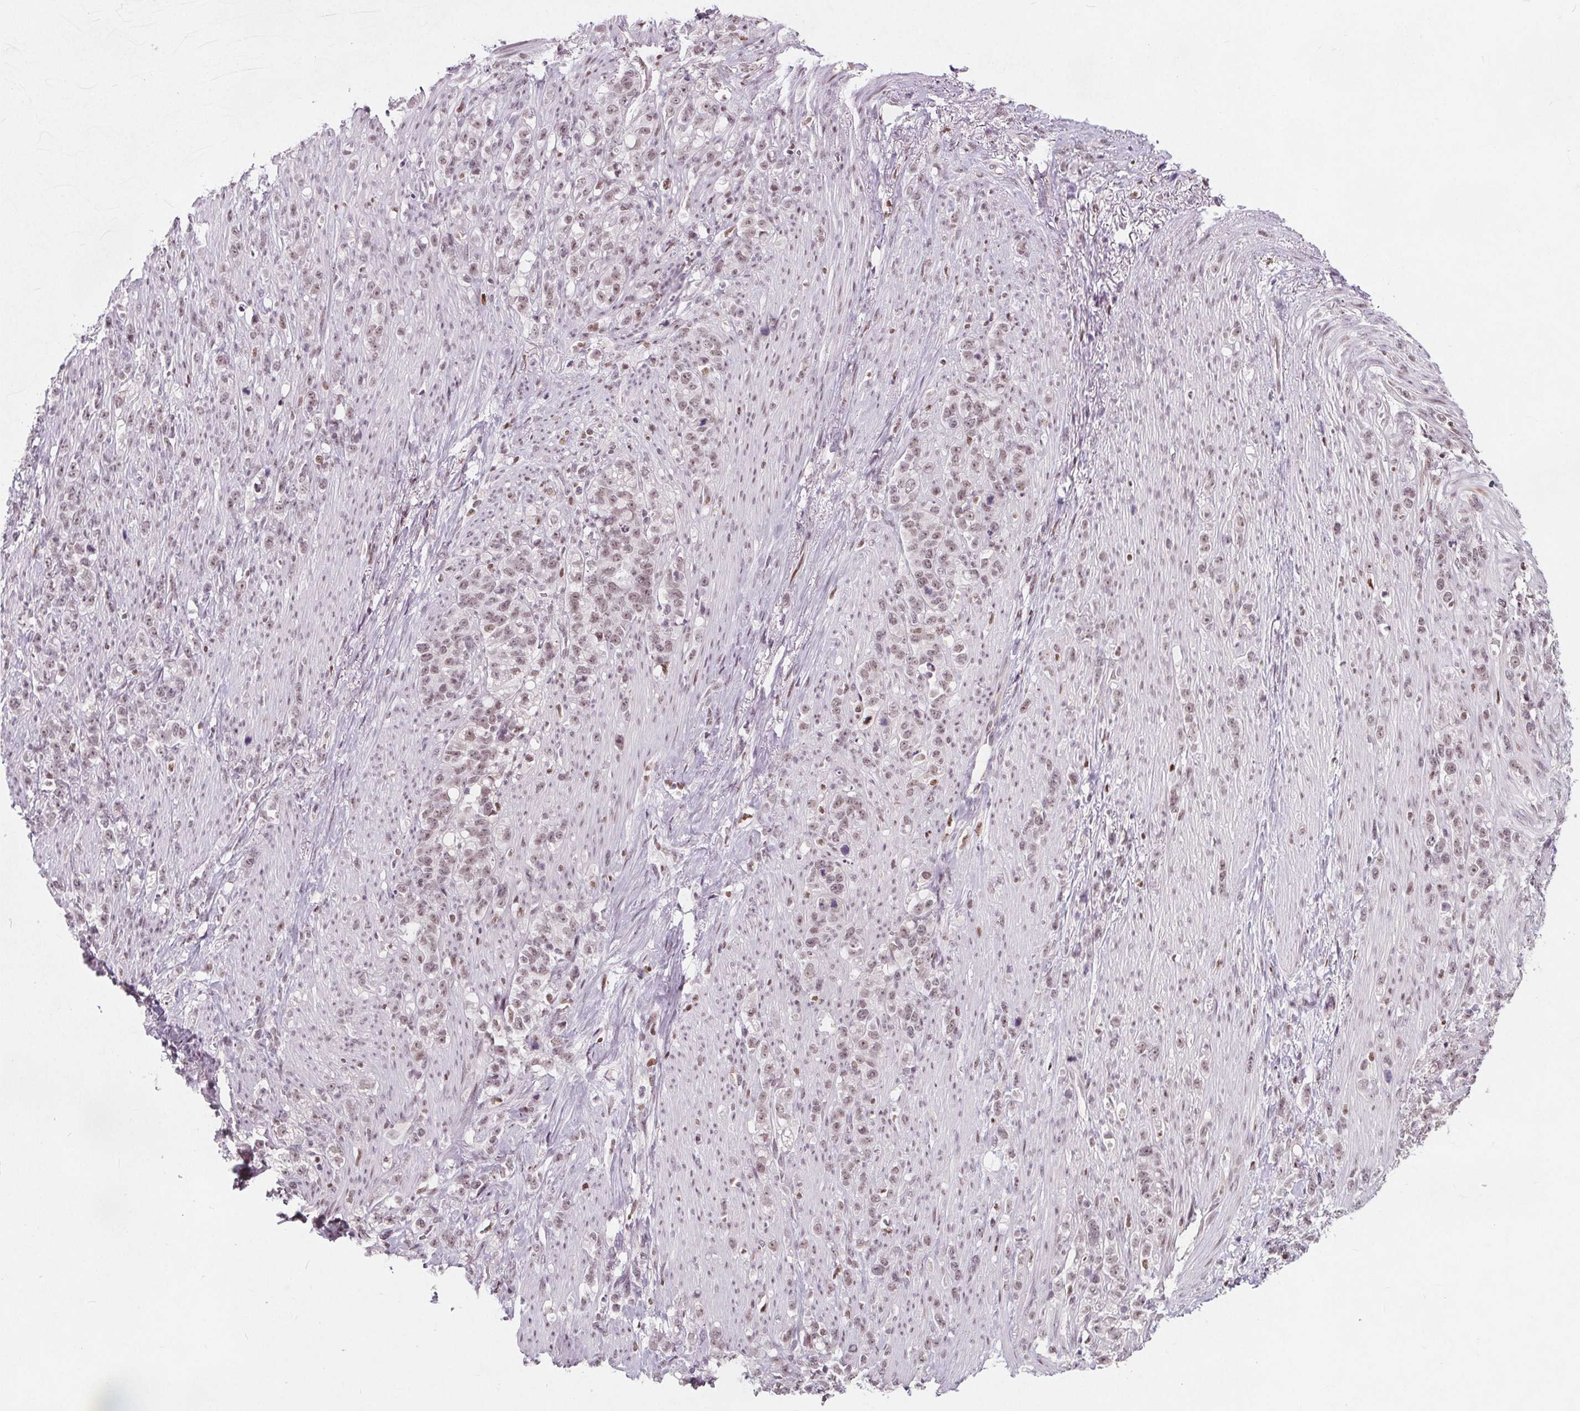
{"staining": {"intensity": "moderate", "quantity": "25%-75%", "location": "nuclear"}, "tissue": "stomach cancer", "cell_type": "Tumor cells", "image_type": "cancer", "snomed": [{"axis": "morphology", "description": "Adenocarcinoma, NOS"}, {"axis": "topography", "description": "Stomach, lower"}], "caption": "Moderate nuclear staining is present in about 25%-75% of tumor cells in stomach cancer (adenocarcinoma).", "gene": "TAF6L", "patient": {"sex": "male", "age": 88}}